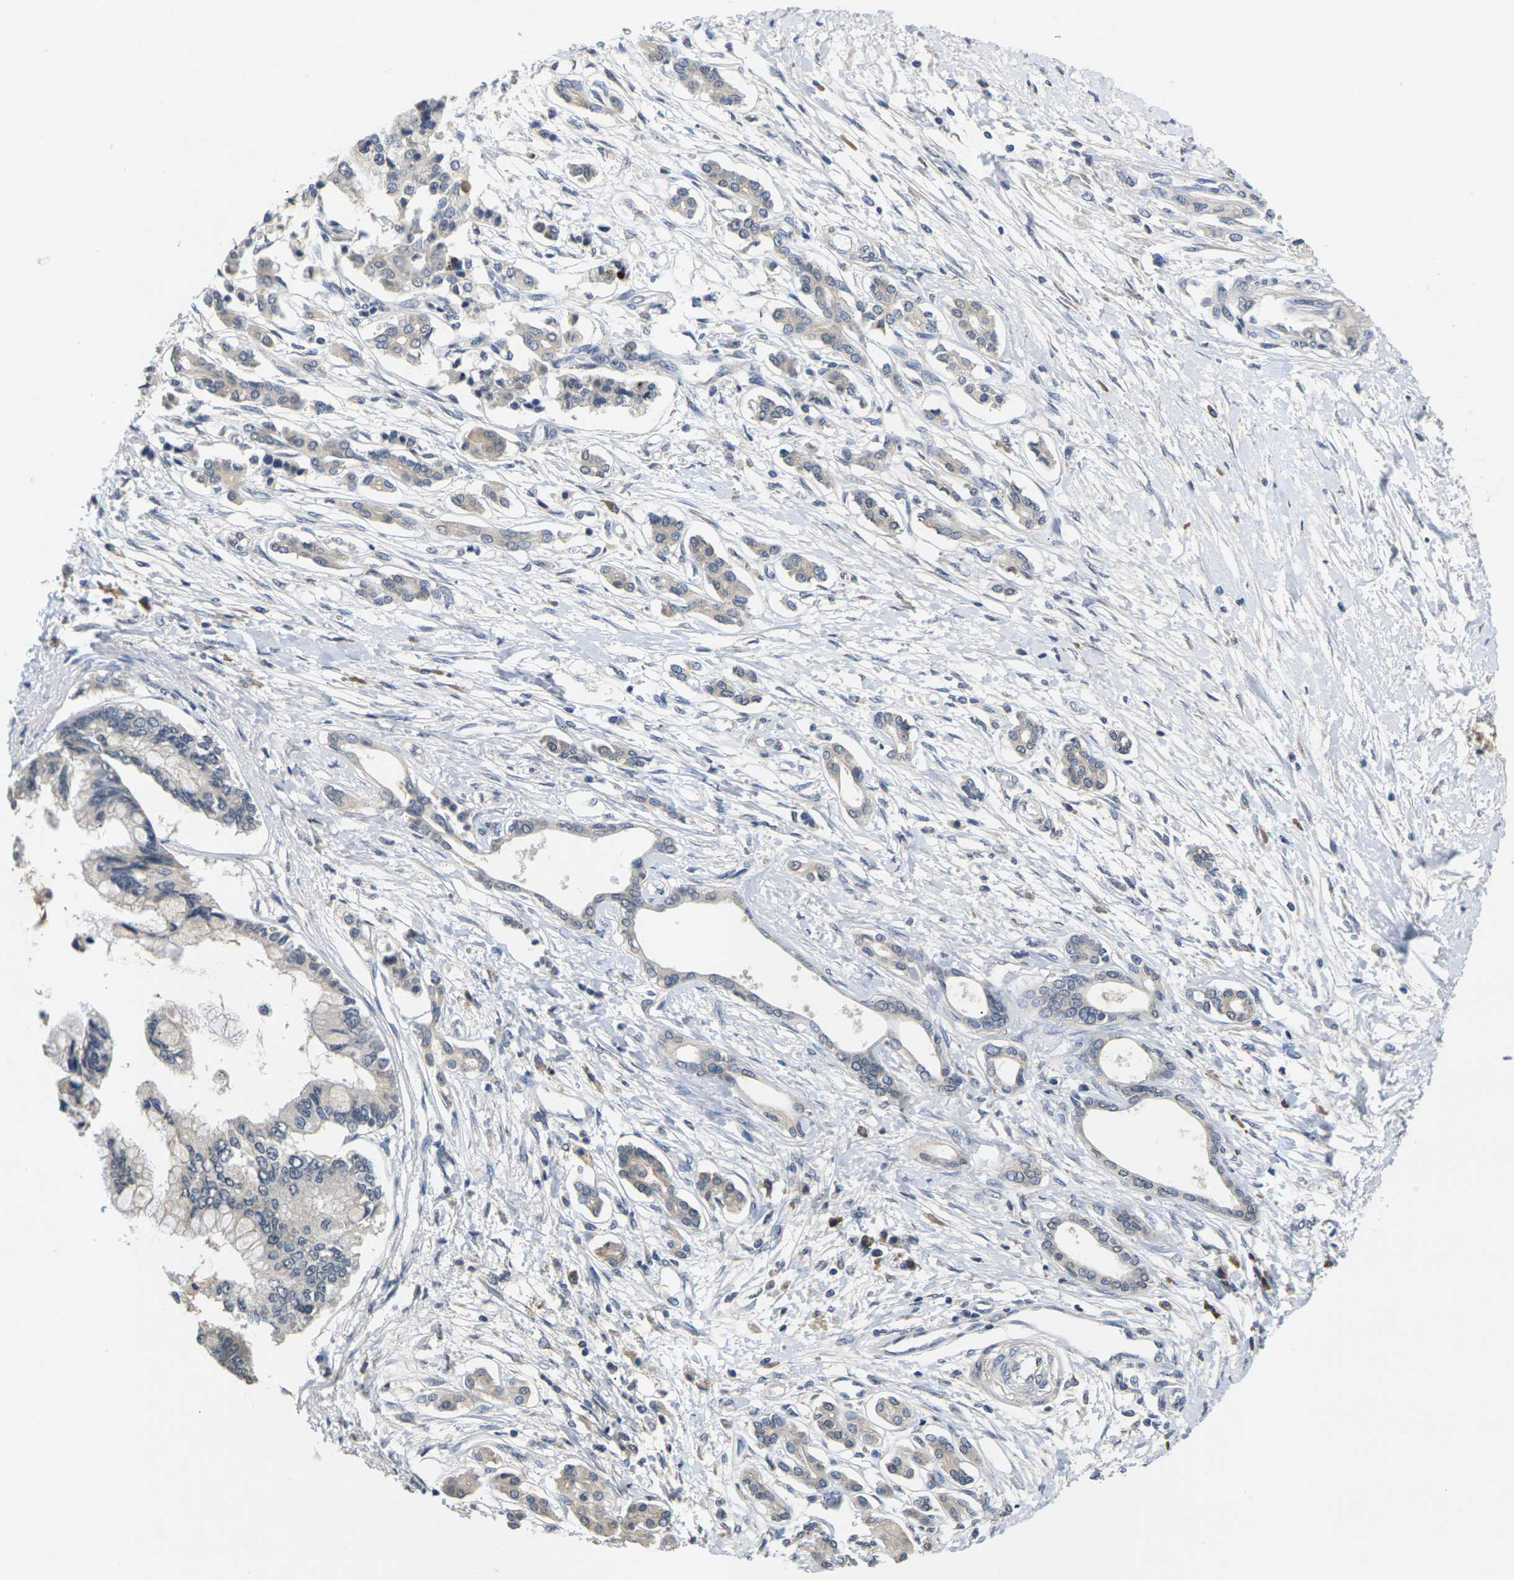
{"staining": {"intensity": "negative", "quantity": "none", "location": "none"}, "tissue": "pancreatic cancer", "cell_type": "Tumor cells", "image_type": "cancer", "snomed": [{"axis": "morphology", "description": "Adenocarcinoma, NOS"}, {"axis": "topography", "description": "Pancreas"}], "caption": "The image shows no significant expression in tumor cells of pancreatic cancer. (Stains: DAB immunohistochemistry with hematoxylin counter stain, Microscopy: brightfield microscopy at high magnification).", "gene": "SLC2A2", "patient": {"sex": "male", "age": 56}}